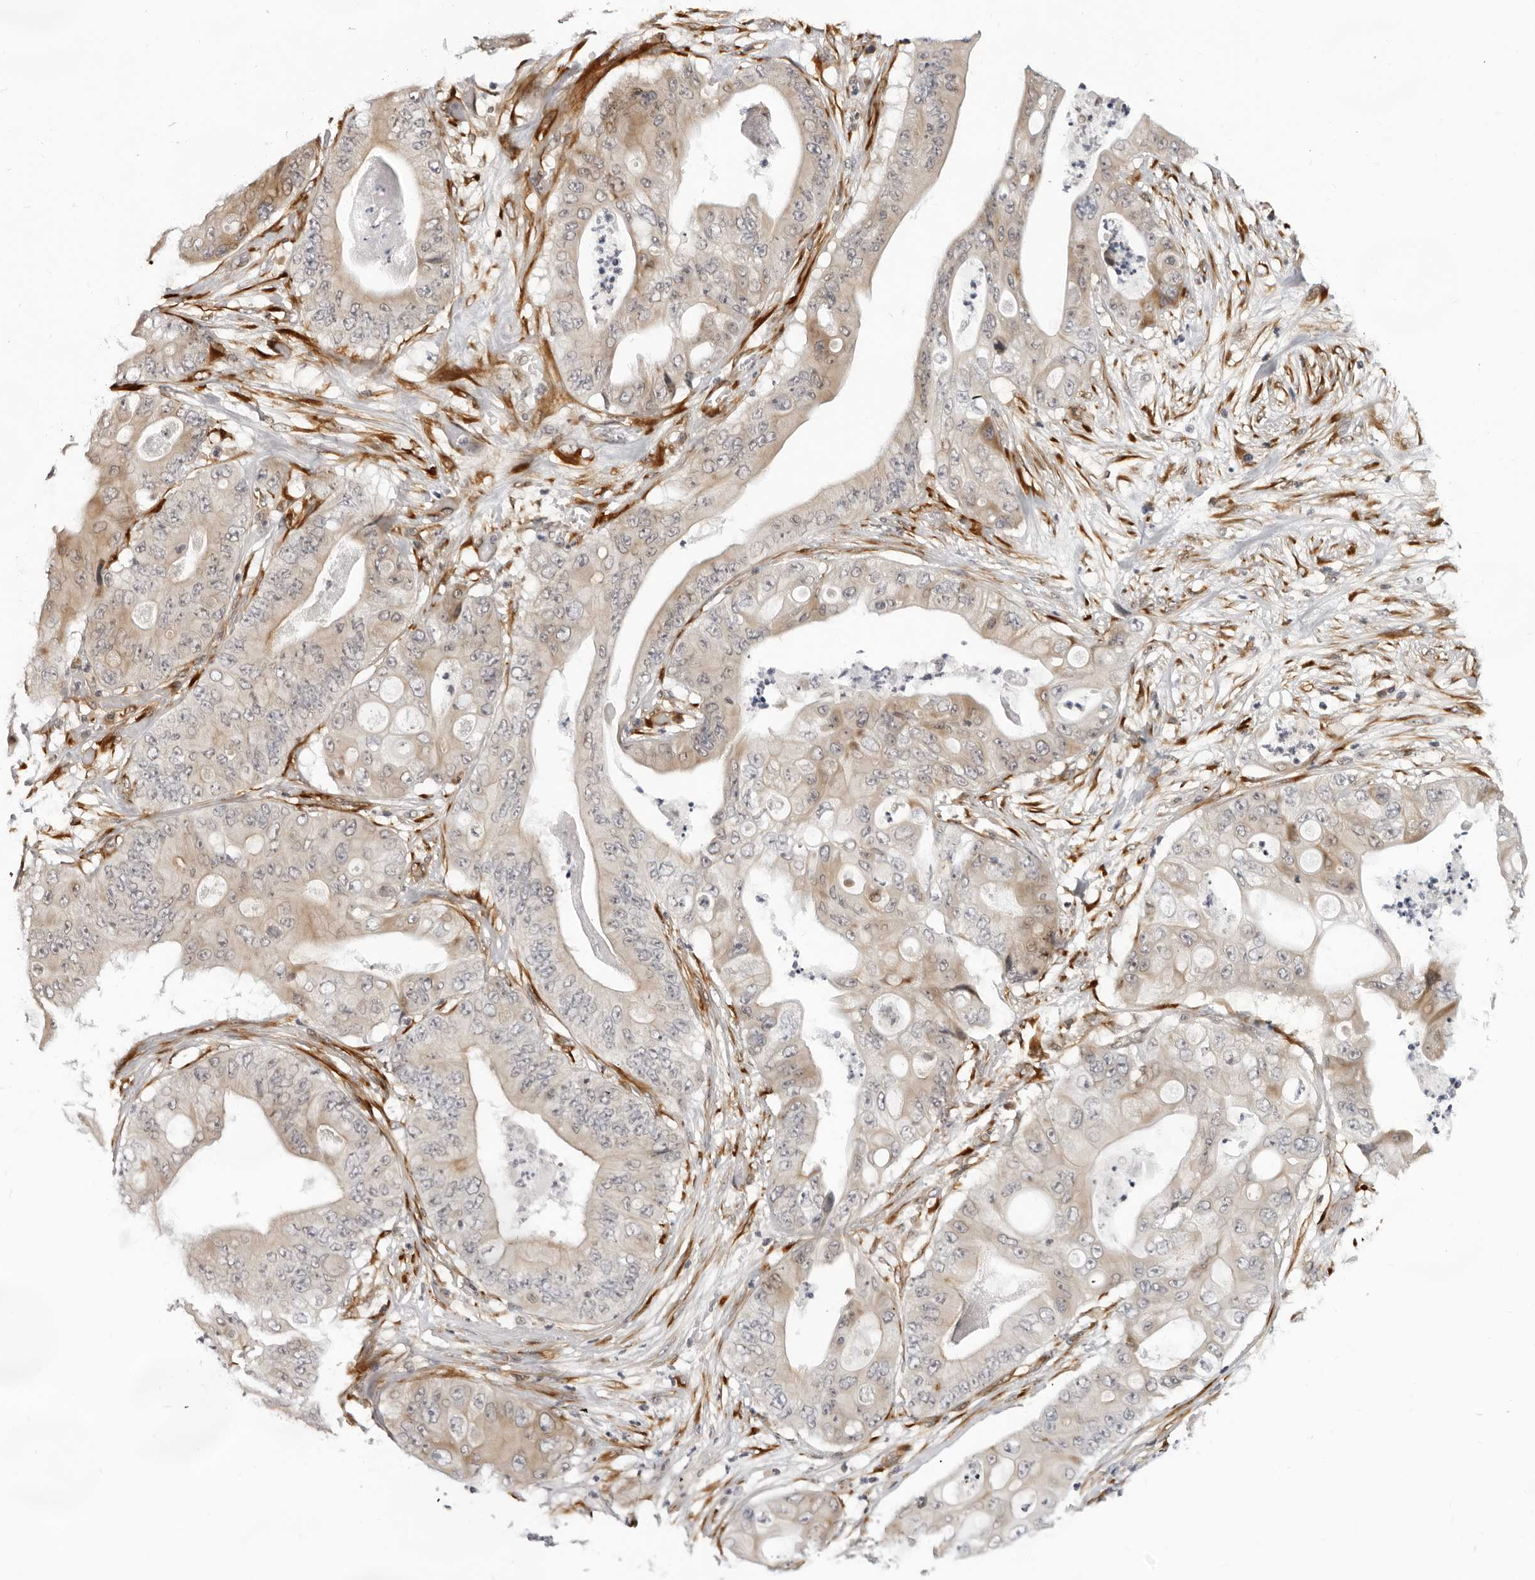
{"staining": {"intensity": "weak", "quantity": "25%-75%", "location": "cytoplasmic/membranous"}, "tissue": "stomach cancer", "cell_type": "Tumor cells", "image_type": "cancer", "snomed": [{"axis": "morphology", "description": "Adenocarcinoma, NOS"}, {"axis": "topography", "description": "Stomach"}], "caption": "Stomach cancer (adenocarcinoma) tissue reveals weak cytoplasmic/membranous expression in about 25%-75% of tumor cells, visualized by immunohistochemistry. The protein is stained brown, and the nuclei are stained in blue (DAB IHC with brightfield microscopy, high magnification).", "gene": "SRGAP2", "patient": {"sex": "female", "age": 73}}